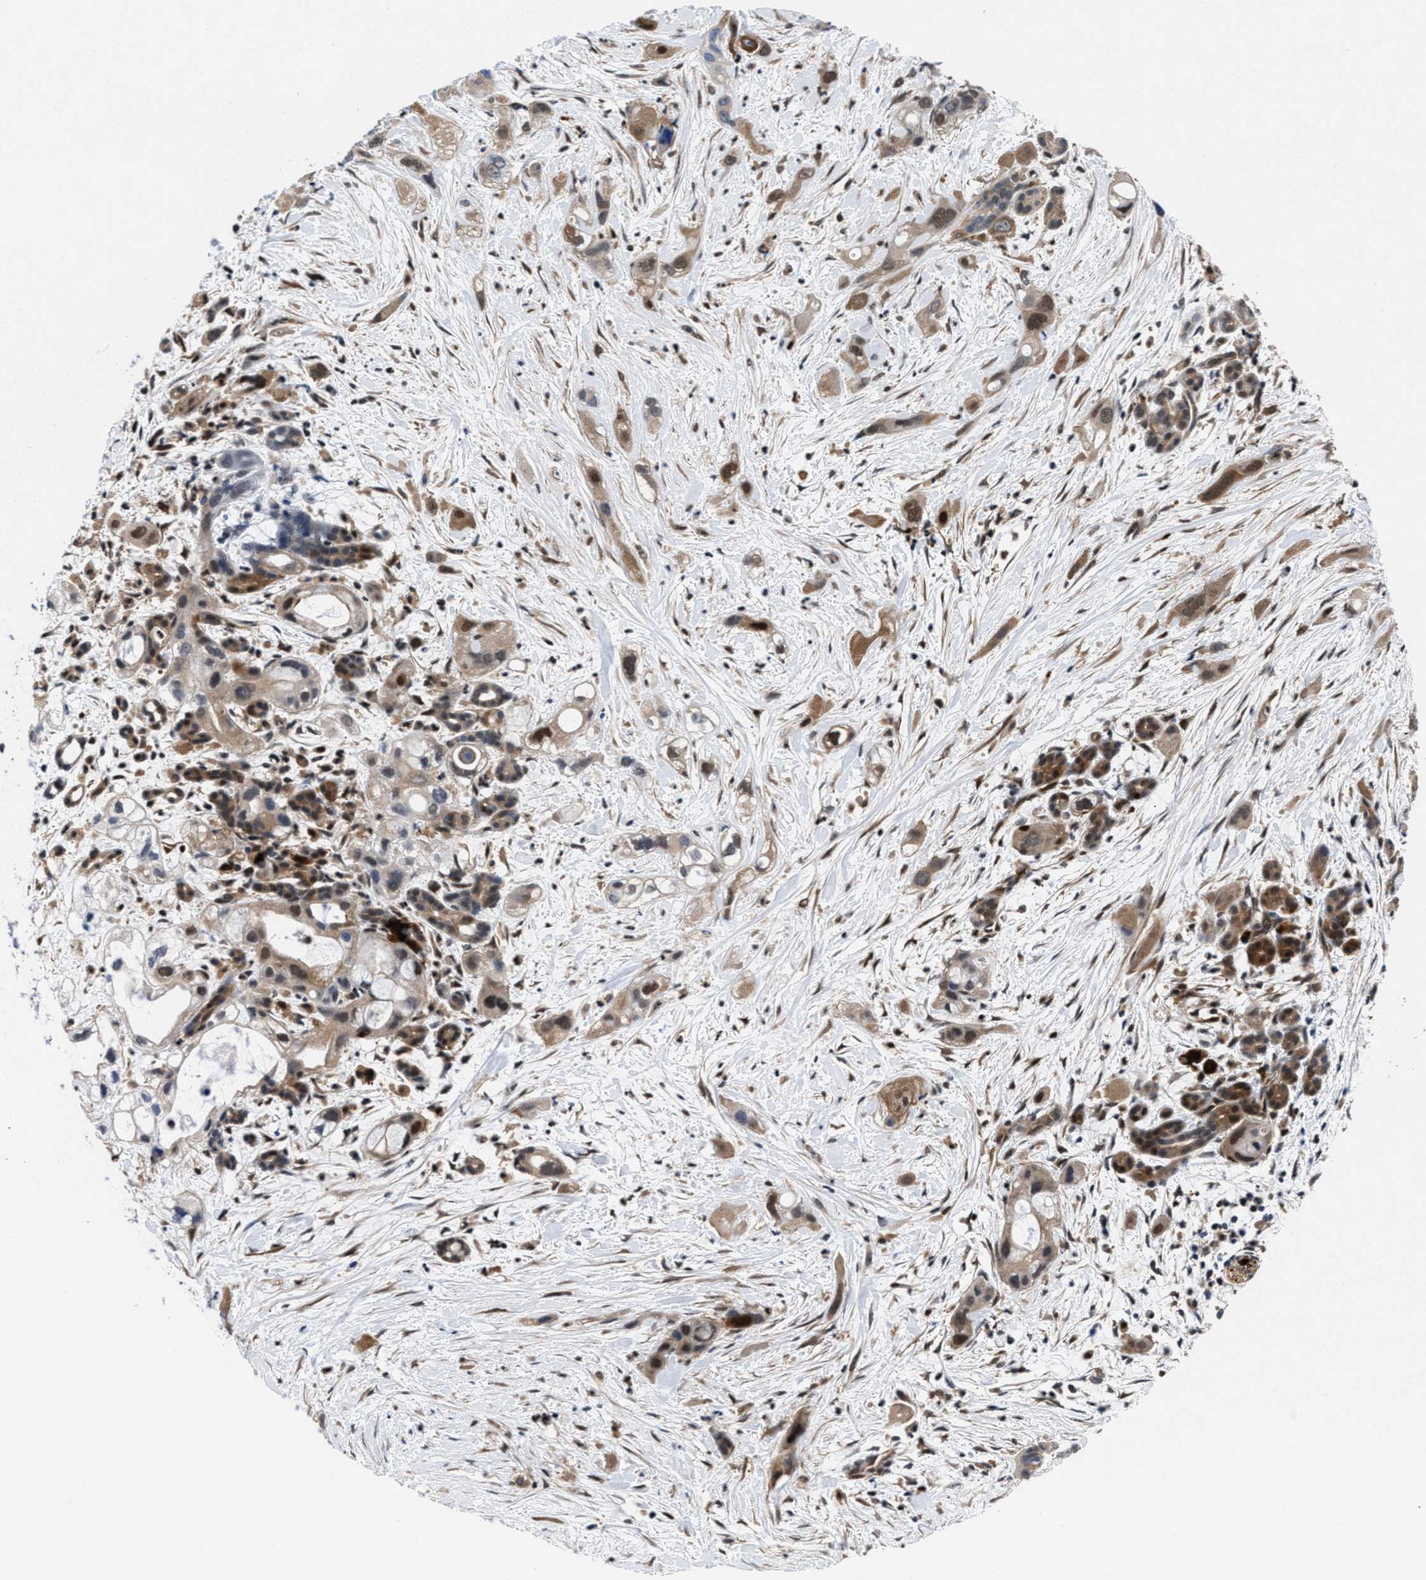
{"staining": {"intensity": "moderate", "quantity": ">75%", "location": "cytoplasmic/membranous,nuclear"}, "tissue": "pancreatic cancer", "cell_type": "Tumor cells", "image_type": "cancer", "snomed": [{"axis": "morphology", "description": "Adenocarcinoma, NOS"}, {"axis": "topography", "description": "Pancreas"}], "caption": "Moderate cytoplasmic/membranous and nuclear positivity is seen in about >75% of tumor cells in adenocarcinoma (pancreatic). (DAB (3,3'-diaminobenzidine) = brown stain, brightfield microscopy at high magnification).", "gene": "ACLY", "patient": {"sex": "male", "age": 59}}